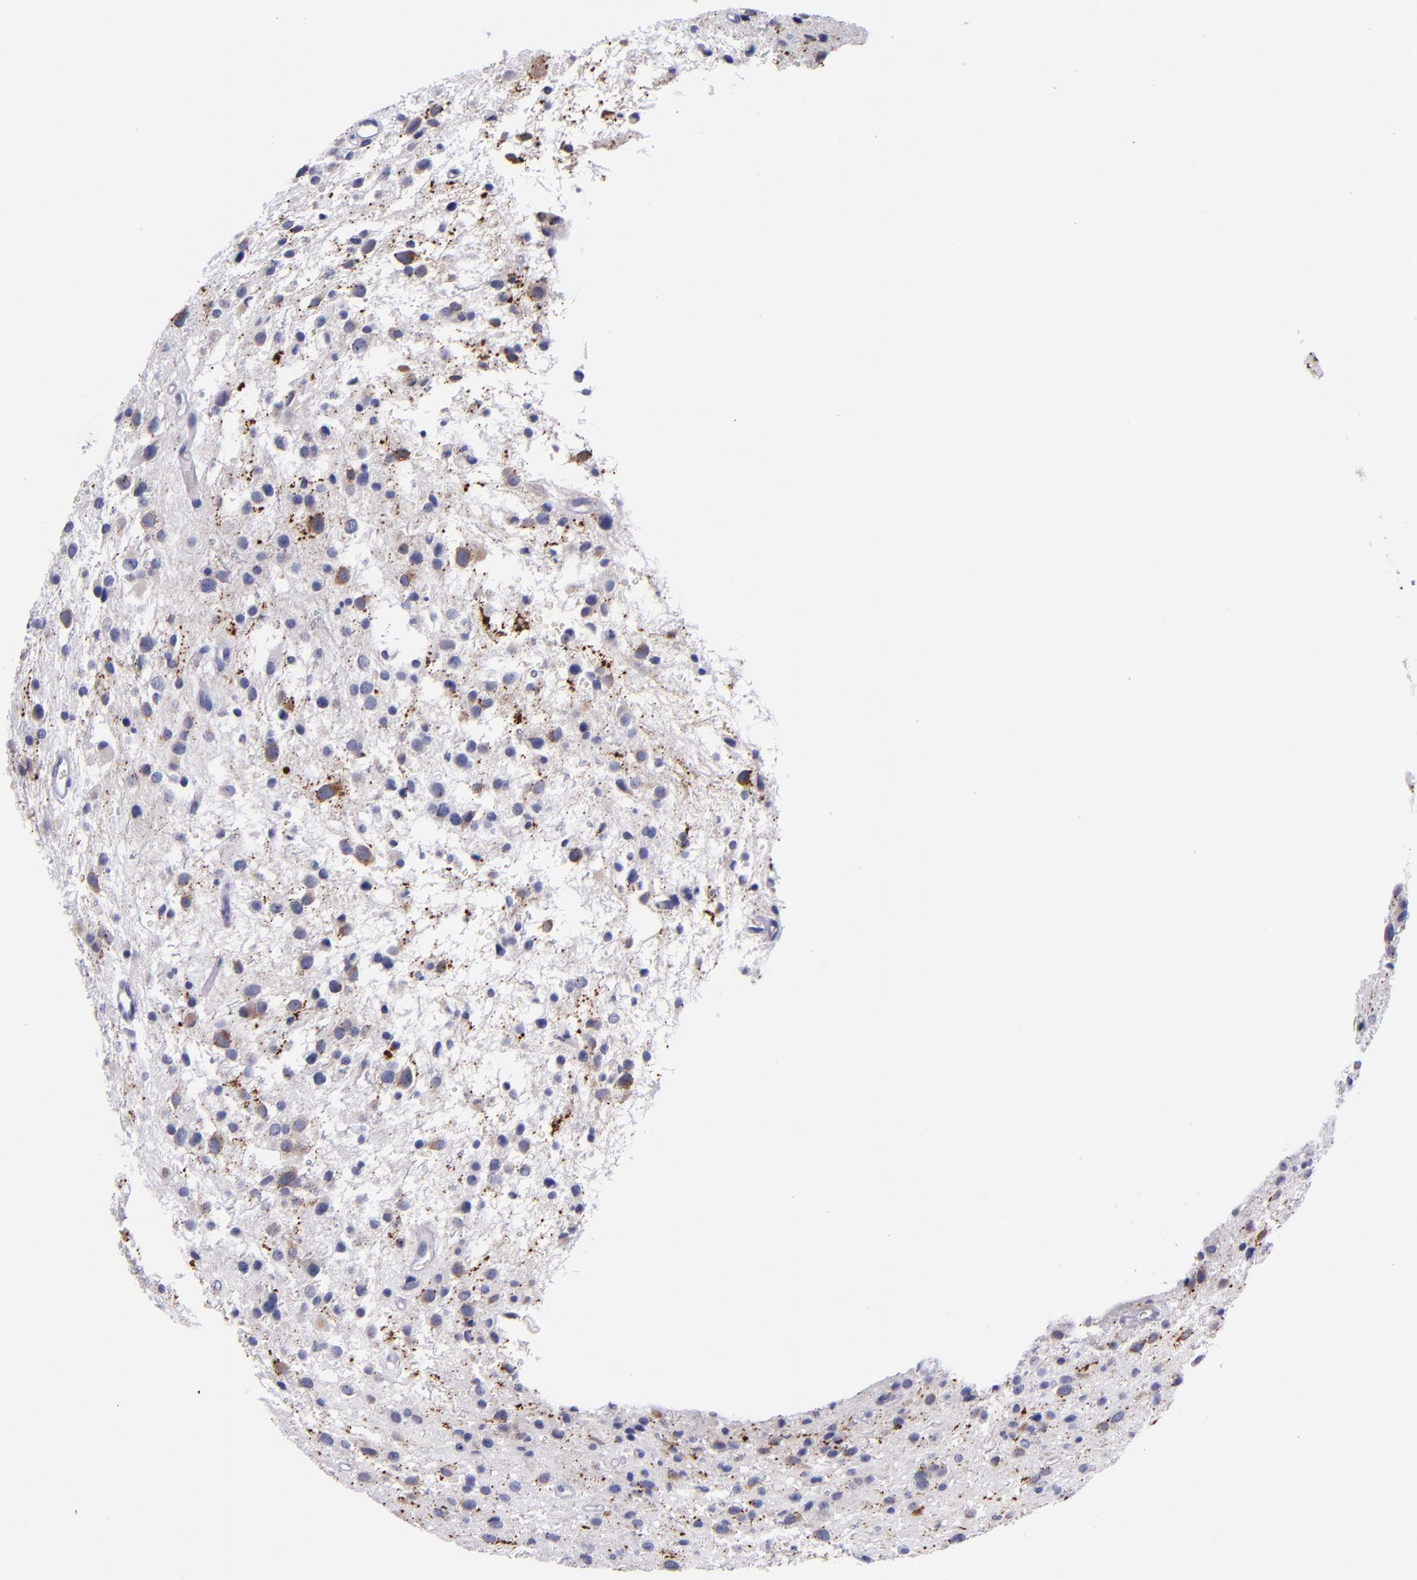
{"staining": {"intensity": "moderate", "quantity": "<25%", "location": "cytoplasmic/membranous"}, "tissue": "glioma", "cell_type": "Tumor cells", "image_type": "cancer", "snomed": [{"axis": "morphology", "description": "Glioma, malignant, Low grade"}, {"axis": "topography", "description": "Brain"}], "caption": "This is an image of IHC staining of malignant low-grade glioma, which shows moderate expression in the cytoplasmic/membranous of tumor cells.", "gene": "SV2A", "patient": {"sex": "female", "age": 36}}